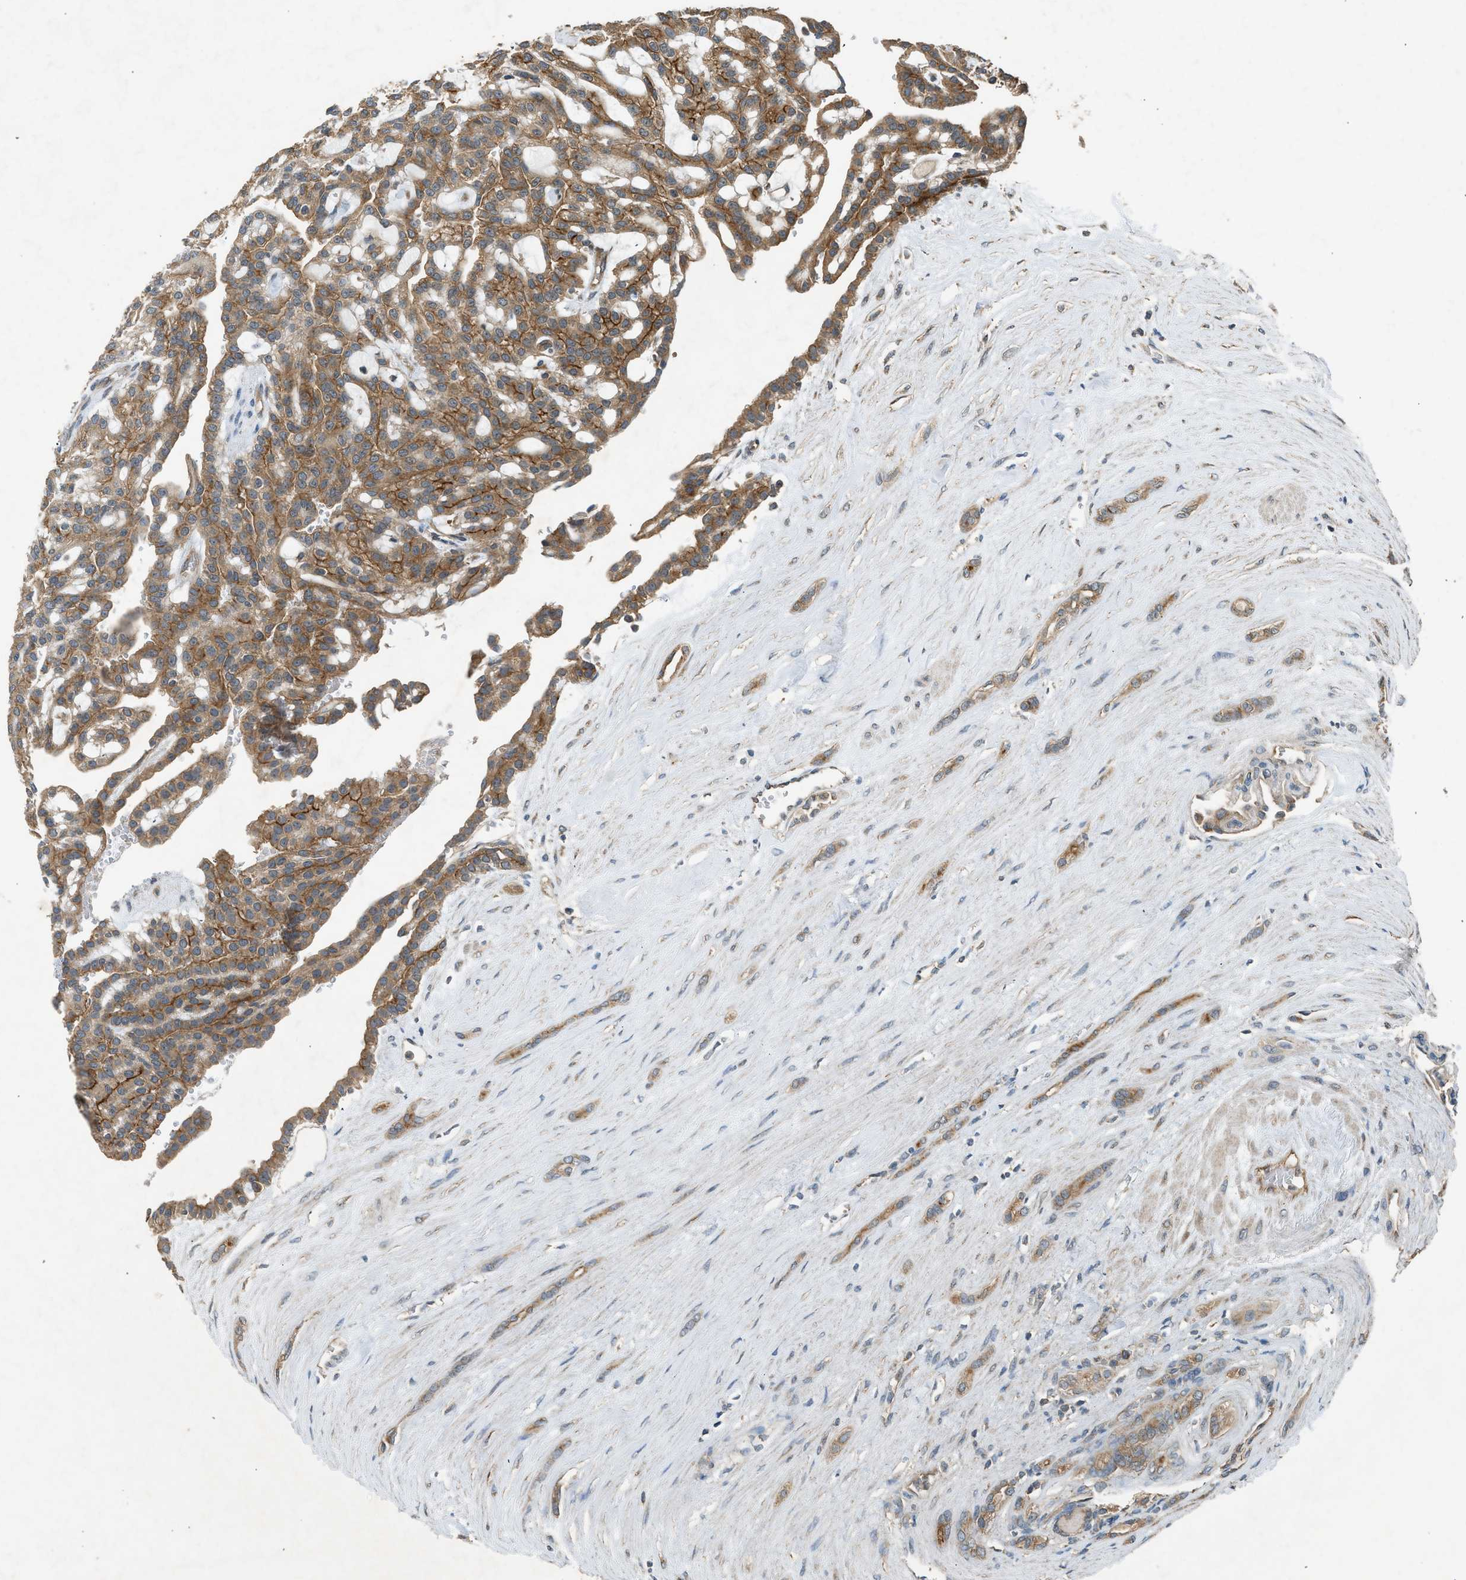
{"staining": {"intensity": "moderate", "quantity": ">75%", "location": "cytoplasmic/membranous"}, "tissue": "renal cancer", "cell_type": "Tumor cells", "image_type": "cancer", "snomed": [{"axis": "morphology", "description": "Adenocarcinoma, NOS"}, {"axis": "topography", "description": "Kidney"}], "caption": "Immunohistochemistry (IHC) histopathology image of neoplastic tissue: human renal cancer stained using IHC demonstrates medium levels of moderate protein expression localized specifically in the cytoplasmic/membranous of tumor cells, appearing as a cytoplasmic/membranous brown color.", "gene": "HIP1R", "patient": {"sex": "male", "age": 63}}